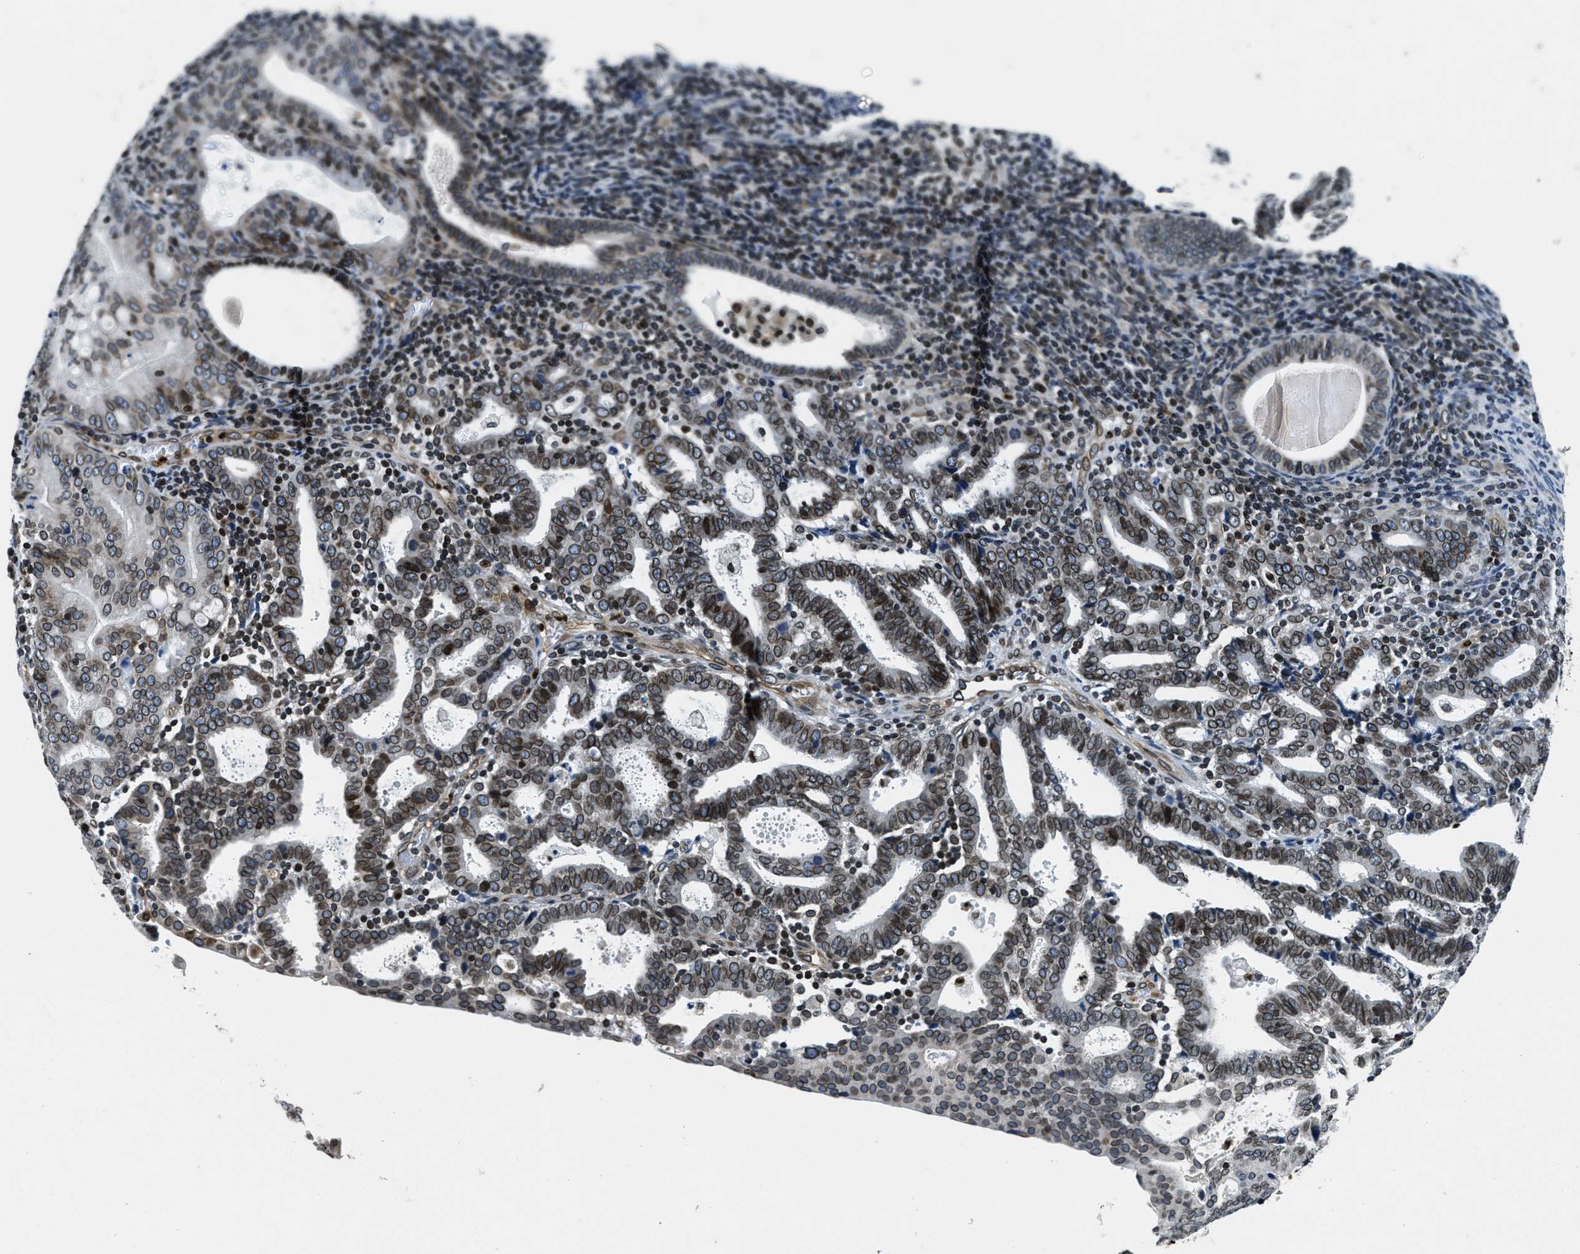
{"staining": {"intensity": "moderate", "quantity": ">75%", "location": "cytoplasmic/membranous,nuclear"}, "tissue": "endometrial cancer", "cell_type": "Tumor cells", "image_type": "cancer", "snomed": [{"axis": "morphology", "description": "Adenocarcinoma, NOS"}, {"axis": "topography", "description": "Uterus"}], "caption": "Endometrial adenocarcinoma stained with a brown dye demonstrates moderate cytoplasmic/membranous and nuclear positive staining in about >75% of tumor cells.", "gene": "ZC3HC1", "patient": {"sex": "female", "age": 83}}